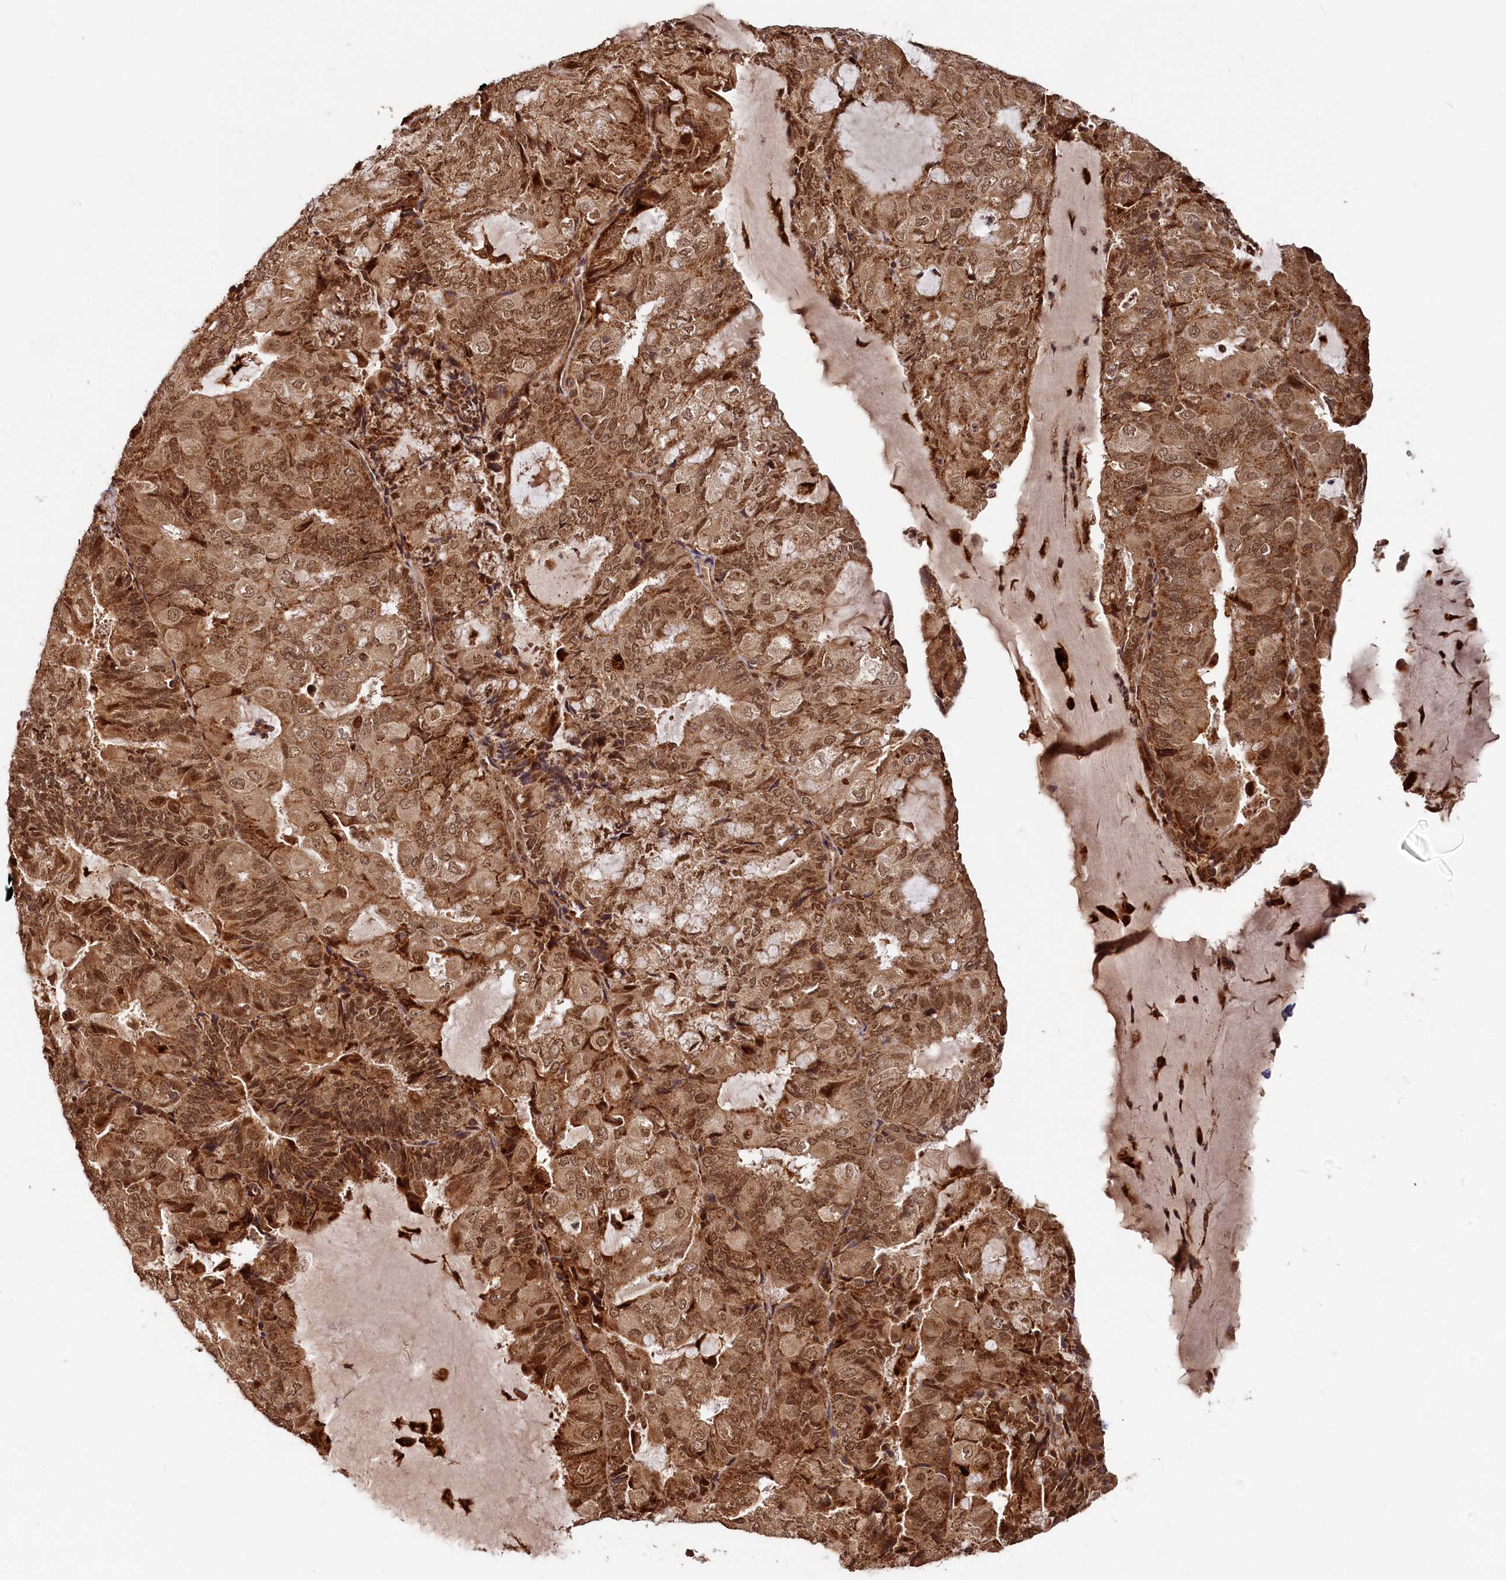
{"staining": {"intensity": "strong", "quantity": ">75%", "location": "cytoplasmic/membranous,nuclear"}, "tissue": "endometrial cancer", "cell_type": "Tumor cells", "image_type": "cancer", "snomed": [{"axis": "morphology", "description": "Adenocarcinoma, NOS"}, {"axis": "topography", "description": "Endometrium"}], "caption": "Immunohistochemistry (DAB (3,3'-diaminobenzidine)) staining of human adenocarcinoma (endometrial) demonstrates strong cytoplasmic/membranous and nuclear protein expression in approximately >75% of tumor cells.", "gene": "TRIM23", "patient": {"sex": "female", "age": 81}}